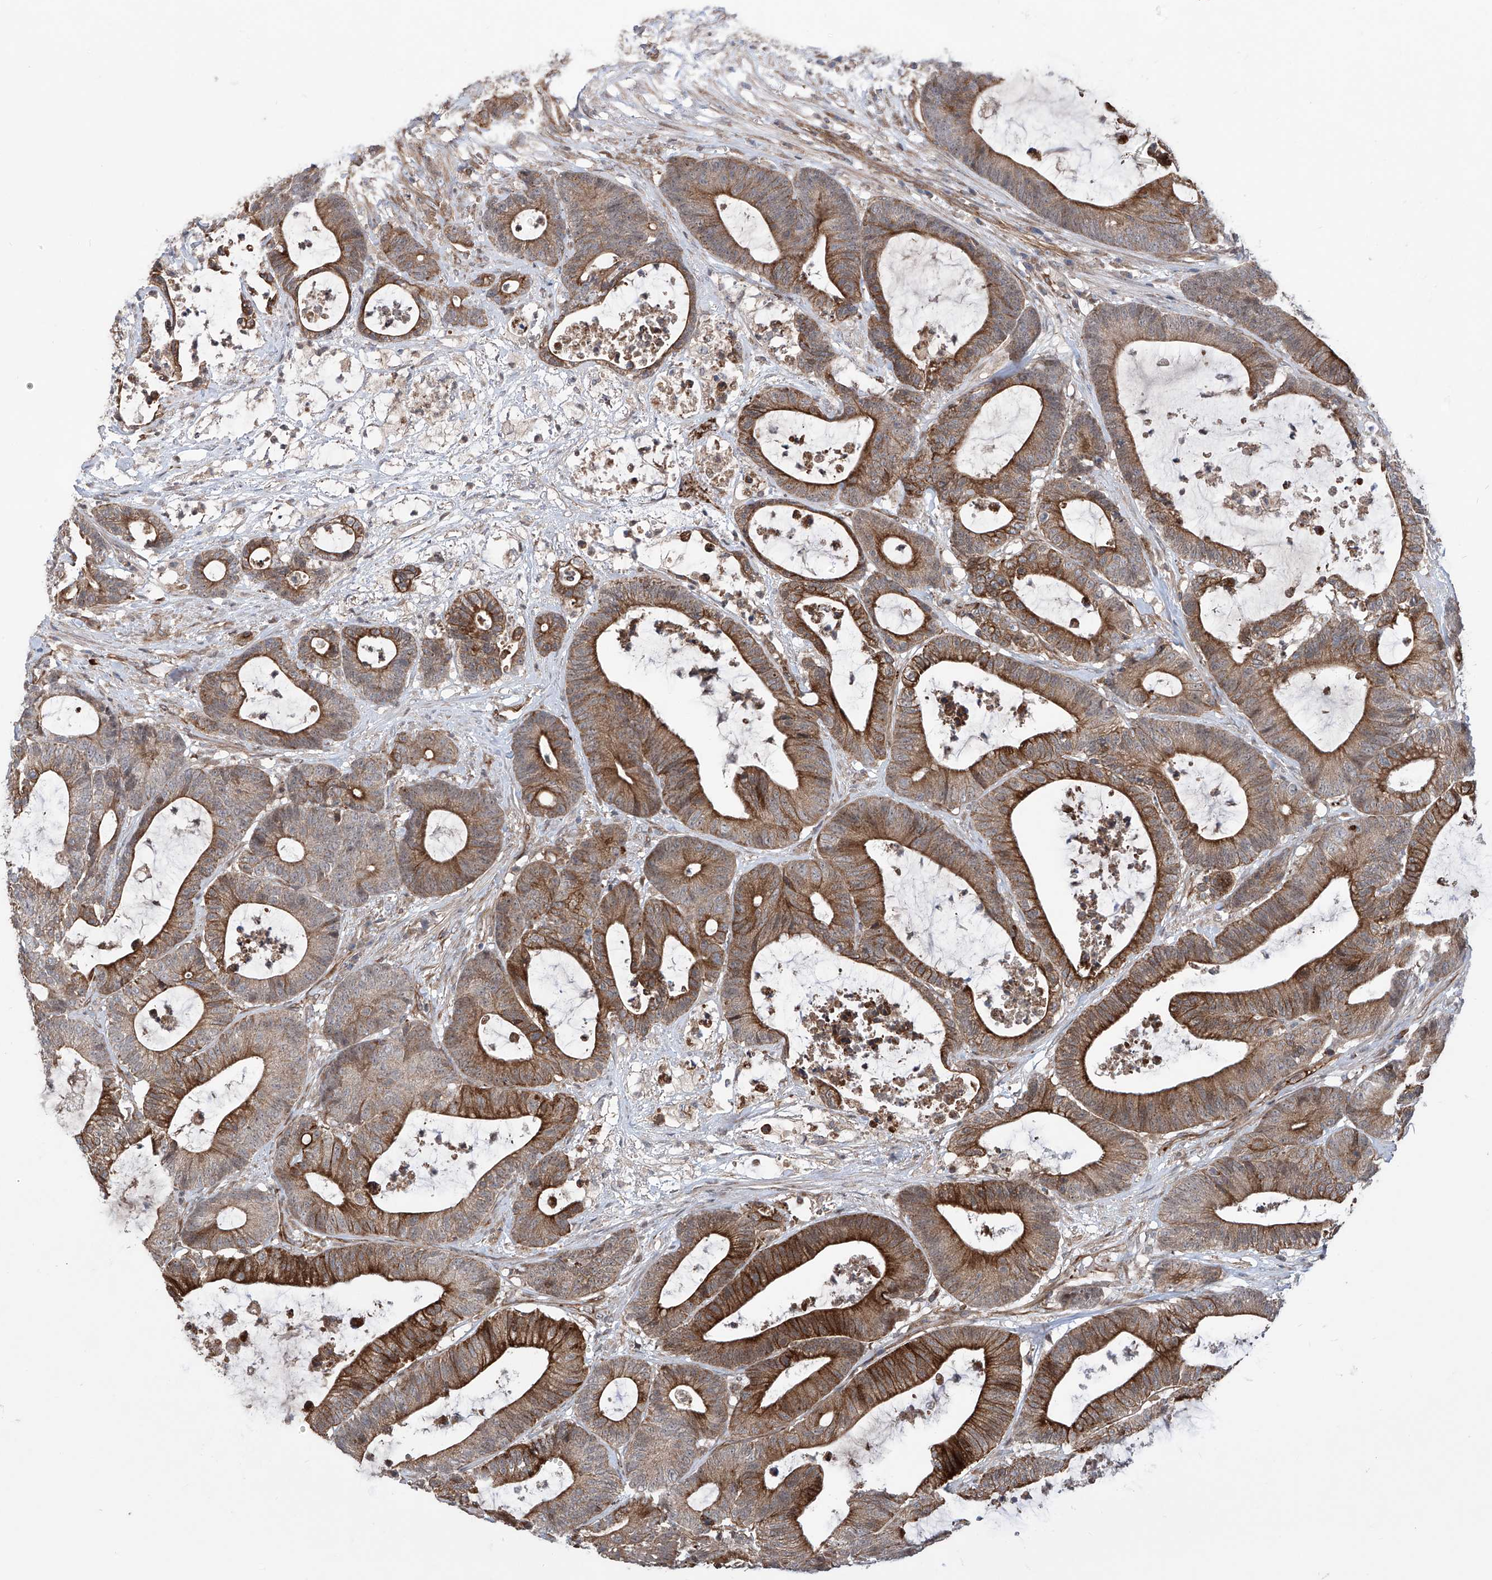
{"staining": {"intensity": "strong", "quantity": ">75%", "location": "cytoplasmic/membranous"}, "tissue": "colorectal cancer", "cell_type": "Tumor cells", "image_type": "cancer", "snomed": [{"axis": "morphology", "description": "Adenocarcinoma, NOS"}, {"axis": "topography", "description": "Colon"}], "caption": "Immunohistochemistry (DAB (3,3'-diaminobenzidine)) staining of human colorectal cancer demonstrates strong cytoplasmic/membranous protein staining in about >75% of tumor cells.", "gene": "APAF1", "patient": {"sex": "female", "age": 84}}